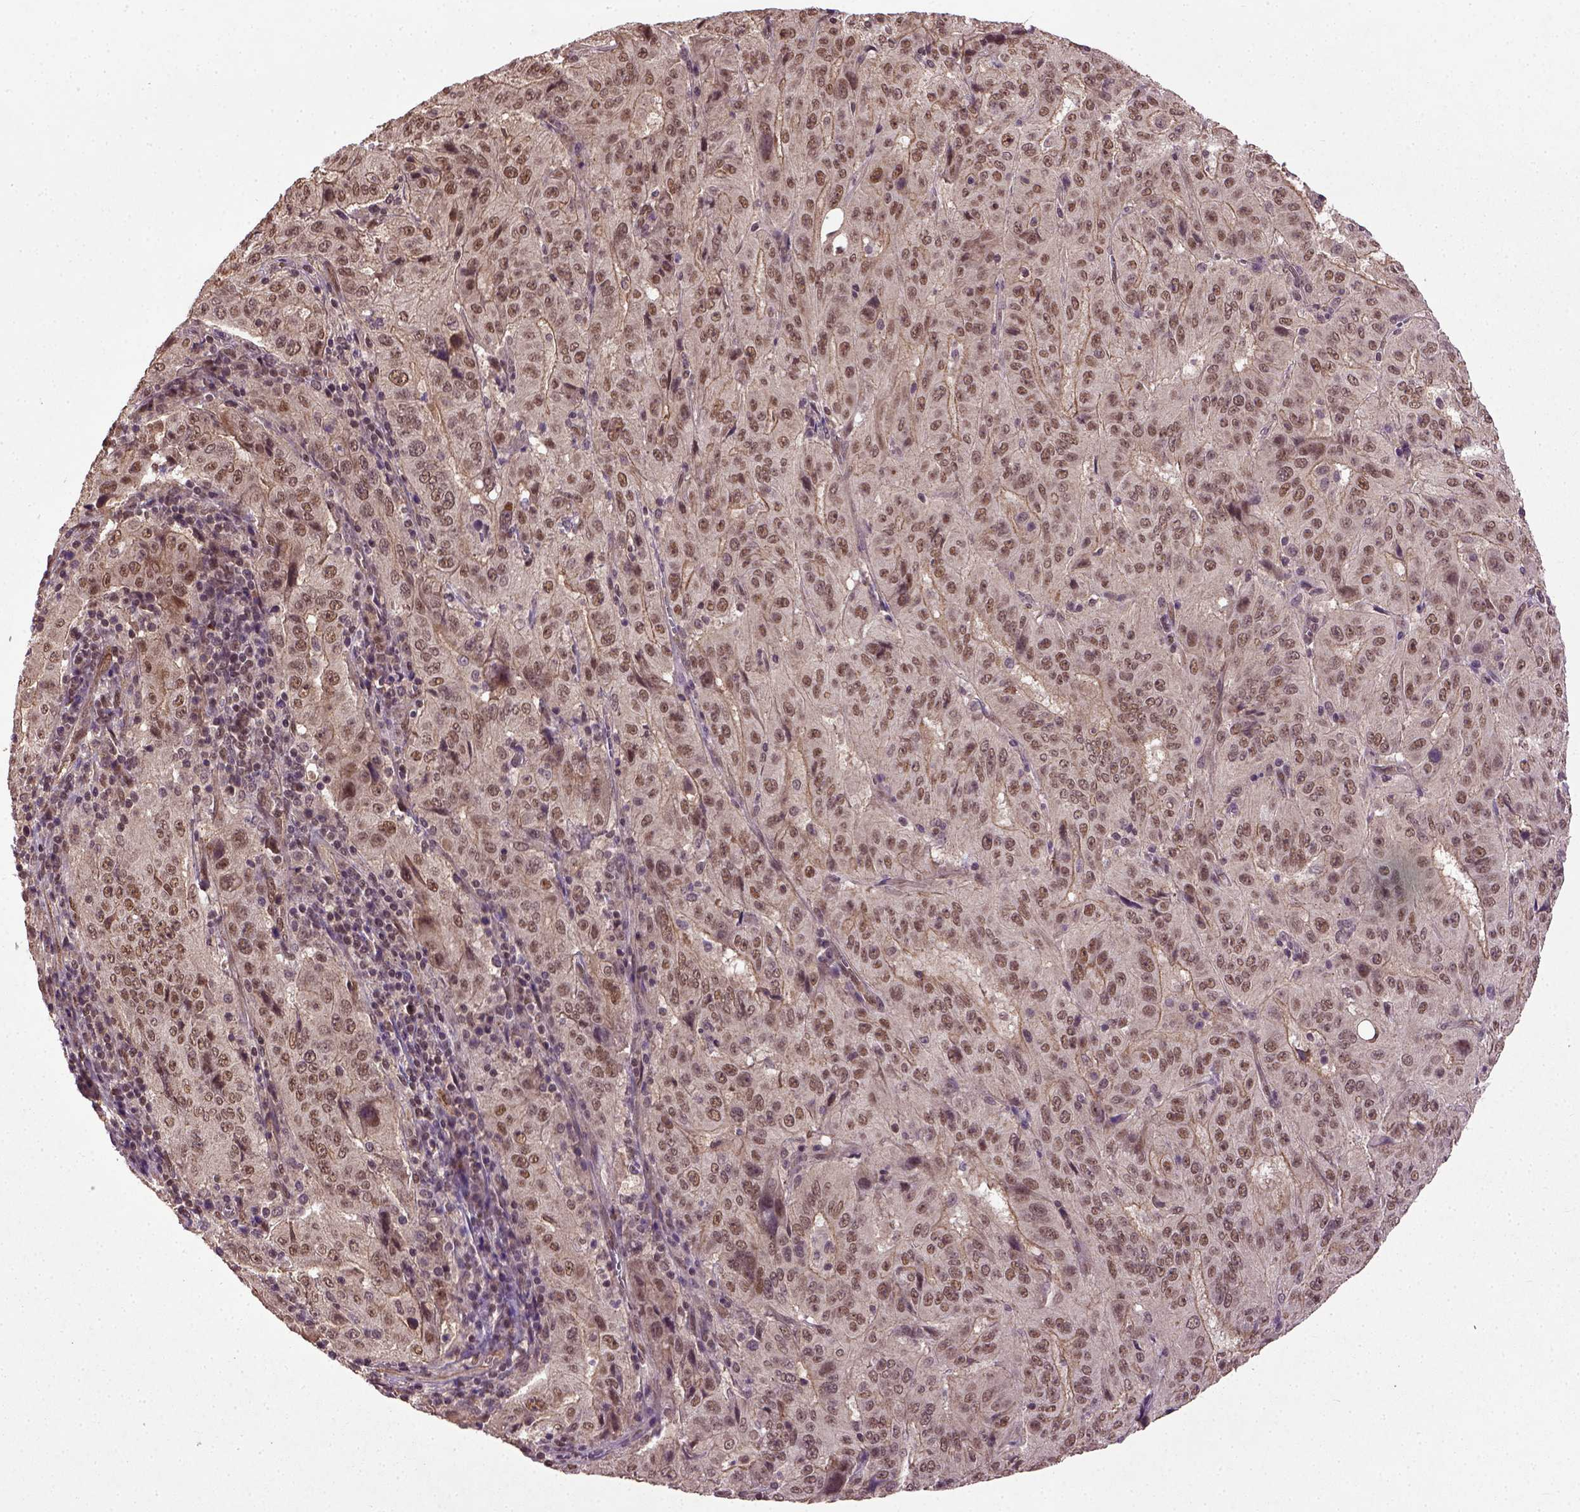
{"staining": {"intensity": "moderate", "quantity": ">75%", "location": "nuclear"}, "tissue": "pancreatic cancer", "cell_type": "Tumor cells", "image_type": "cancer", "snomed": [{"axis": "morphology", "description": "Adenocarcinoma, NOS"}, {"axis": "topography", "description": "Pancreas"}], "caption": "Protein positivity by IHC exhibits moderate nuclear staining in about >75% of tumor cells in pancreatic cancer.", "gene": "UBA3", "patient": {"sex": "male", "age": 63}}